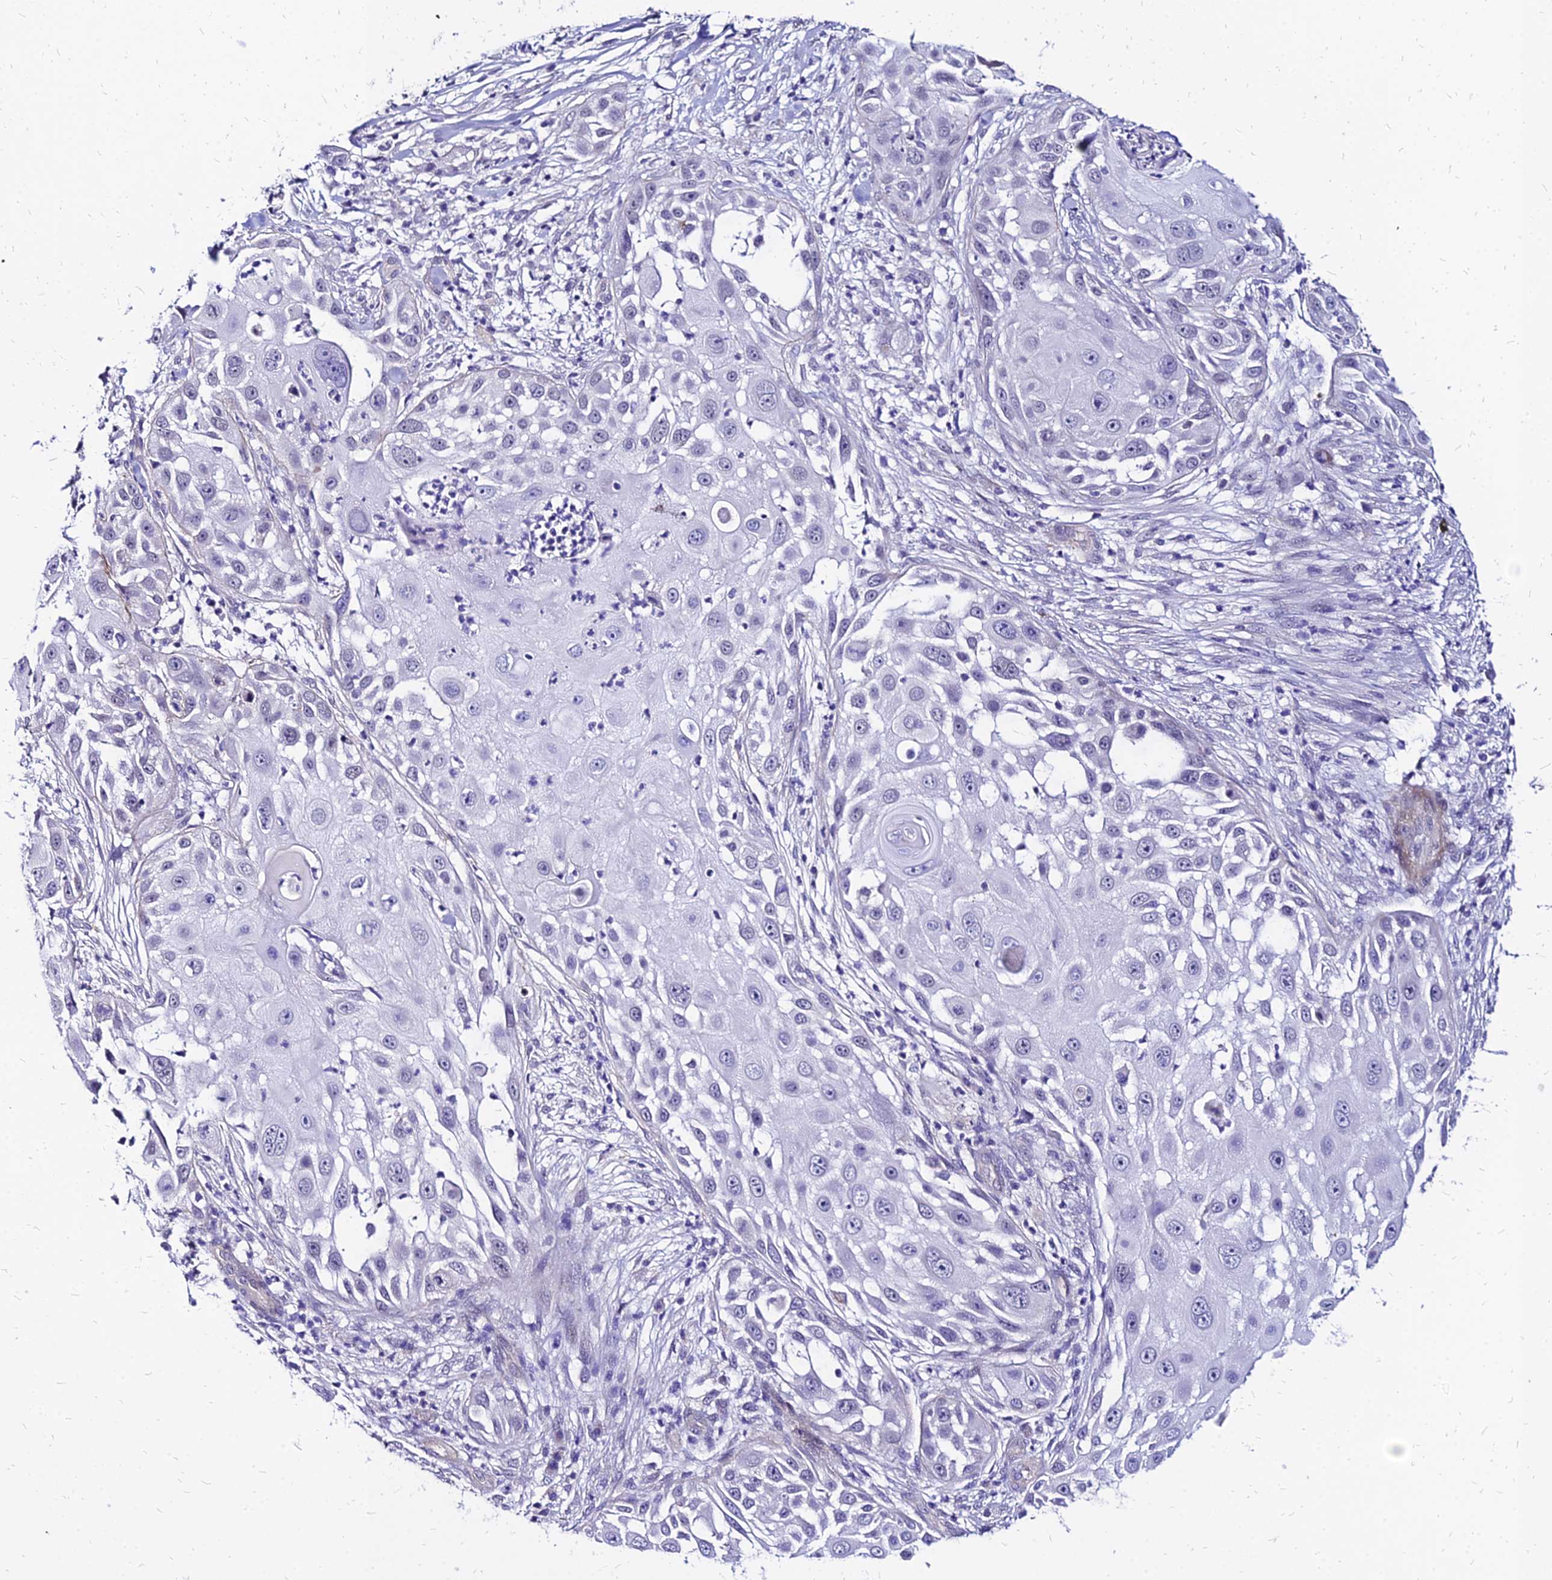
{"staining": {"intensity": "negative", "quantity": "none", "location": "none"}, "tissue": "skin cancer", "cell_type": "Tumor cells", "image_type": "cancer", "snomed": [{"axis": "morphology", "description": "Squamous cell carcinoma, NOS"}, {"axis": "topography", "description": "Skin"}], "caption": "High magnification brightfield microscopy of squamous cell carcinoma (skin) stained with DAB (brown) and counterstained with hematoxylin (blue): tumor cells show no significant positivity.", "gene": "YEATS2", "patient": {"sex": "female", "age": 44}}